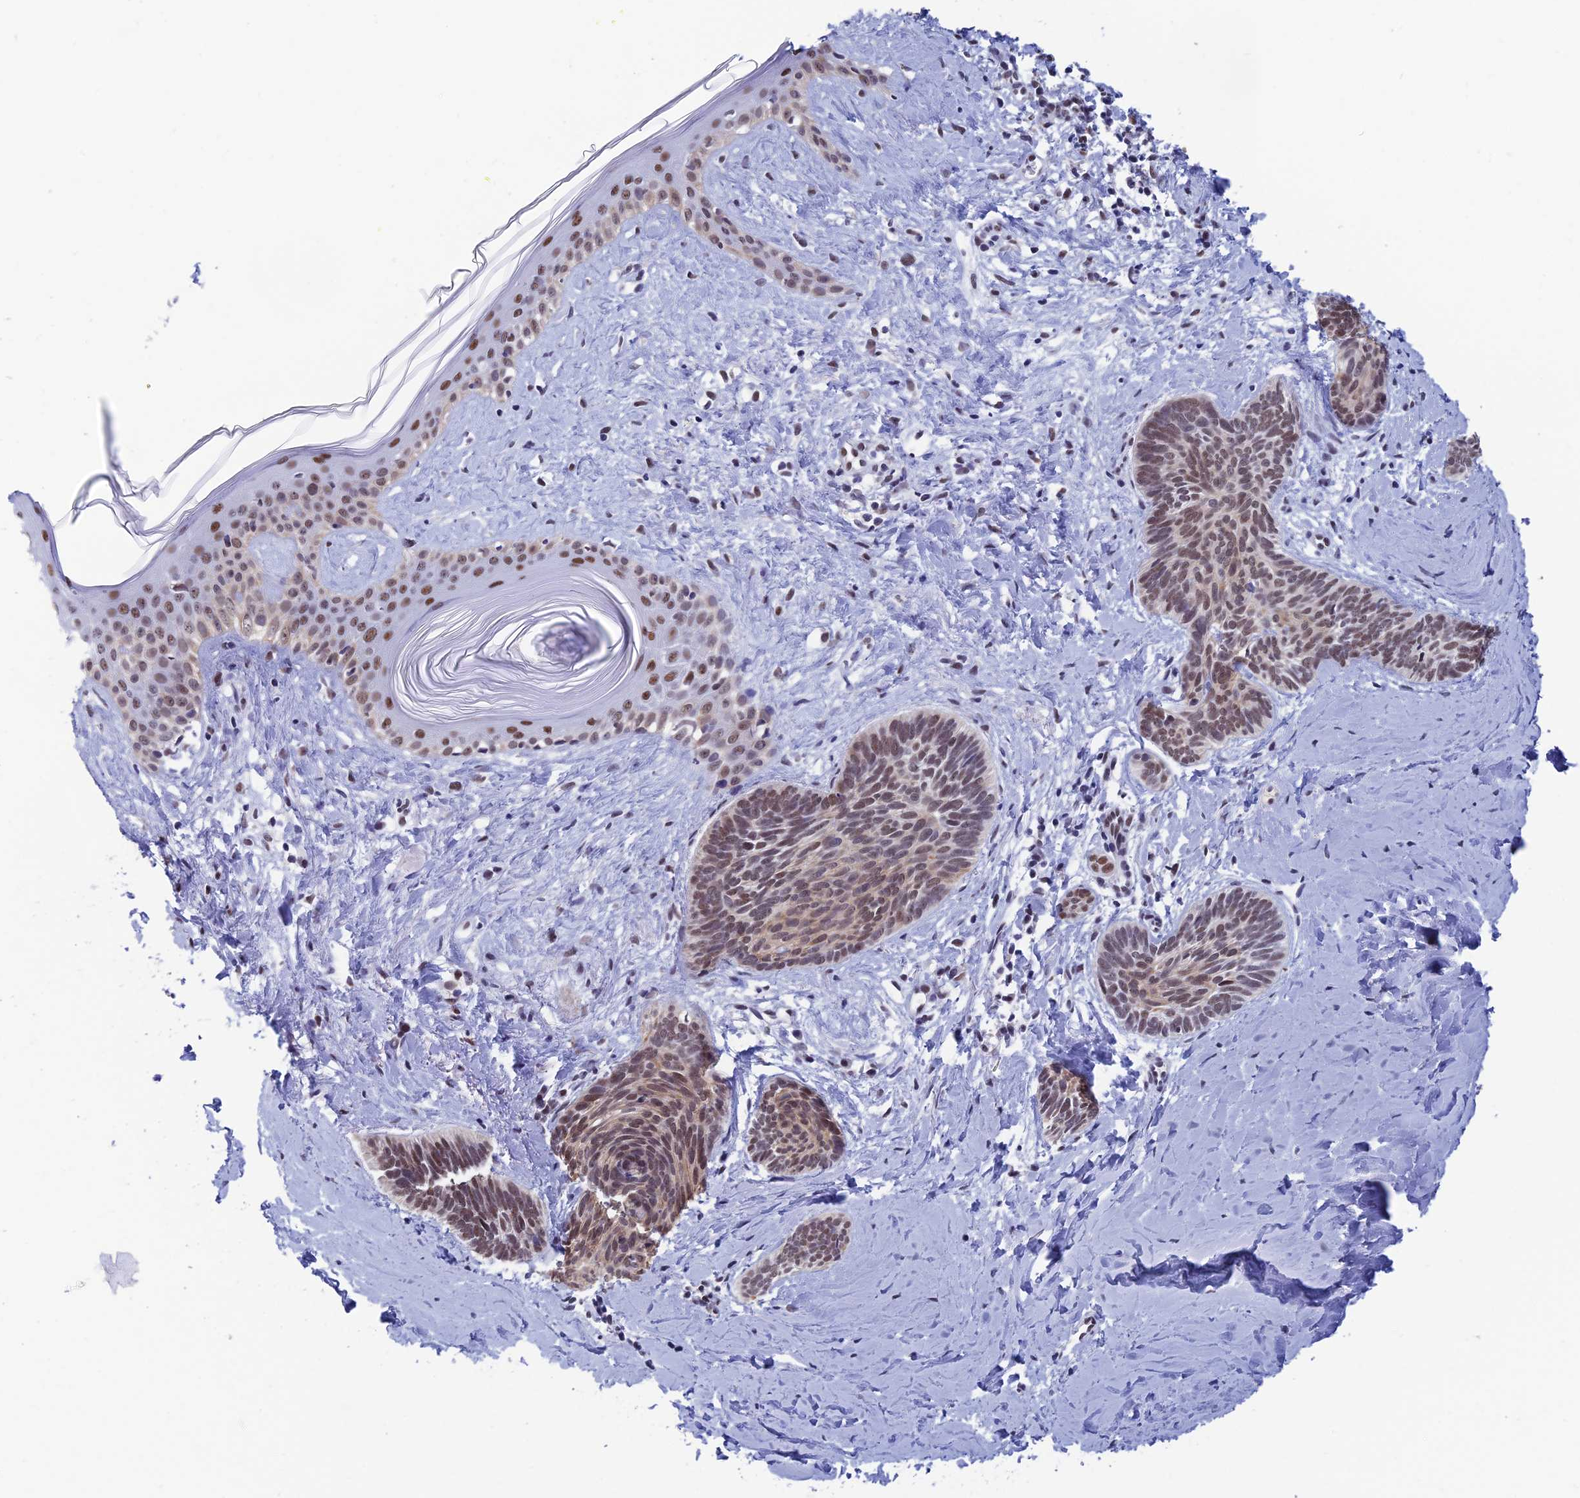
{"staining": {"intensity": "moderate", "quantity": "25%-75%", "location": "nuclear"}, "tissue": "skin cancer", "cell_type": "Tumor cells", "image_type": "cancer", "snomed": [{"axis": "morphology", "description": "Basal cell carcinoma"}, {"axis": "topography", "description": "Skin"}], "caption": "IHC staining of skin basal cell carcinoma, which exhibits medium levels of moderate nuclear expression in approximately 25%-75% of tumor cells indicating moderate nuclear protein staining. The staining was performed using DAB (3,3'-diaminobenzidine) (brown) for protein detection and nuclei were counterstained in hematoxylin (blue).", "gene": "NABP2", "patient": {"sex": "female", "age": 81}}